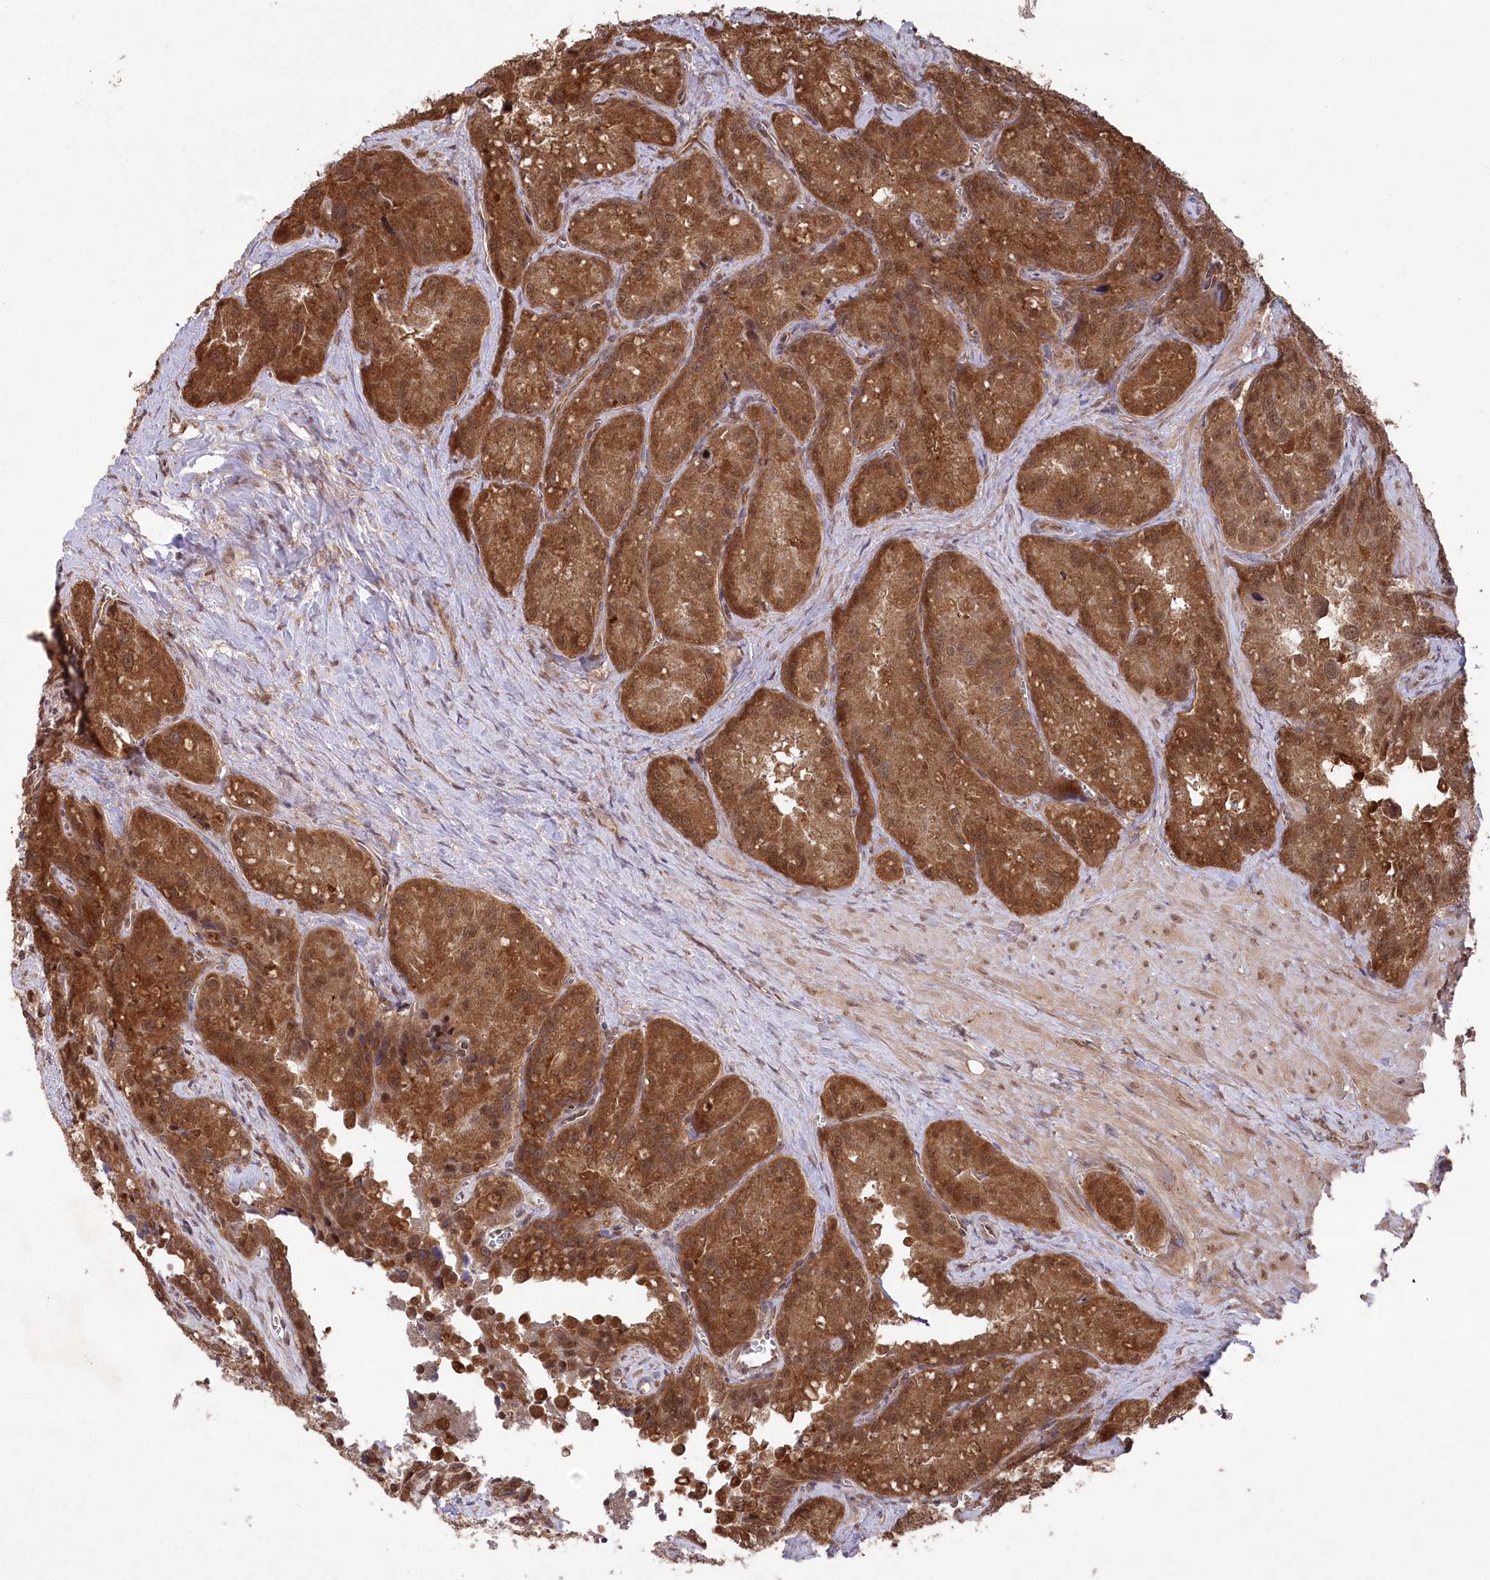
{"staining": {"intensity": "strong", "quantity": ">75%", "location": "cytoplasmic/membranous,nuclear"}, "tissue": "seminal vesicle", "cell_type": "Glandular cells", "image_type": "normal", "snomed": [{"axis": "morphology", "description": "Normal tissue, NOS"}, {"axis": "topography", "description": "Seminal veicle"}], "caption": "A photomicrograph of human seminal vesicle stained for a protein shows strong cytoplasmic/membranous,nuclear brown staining in glandular cells. (IHC, brightfield microscopy, high magnification).", "gene": "PSMA1", "patient": {"sex": "male", "age": 62}}